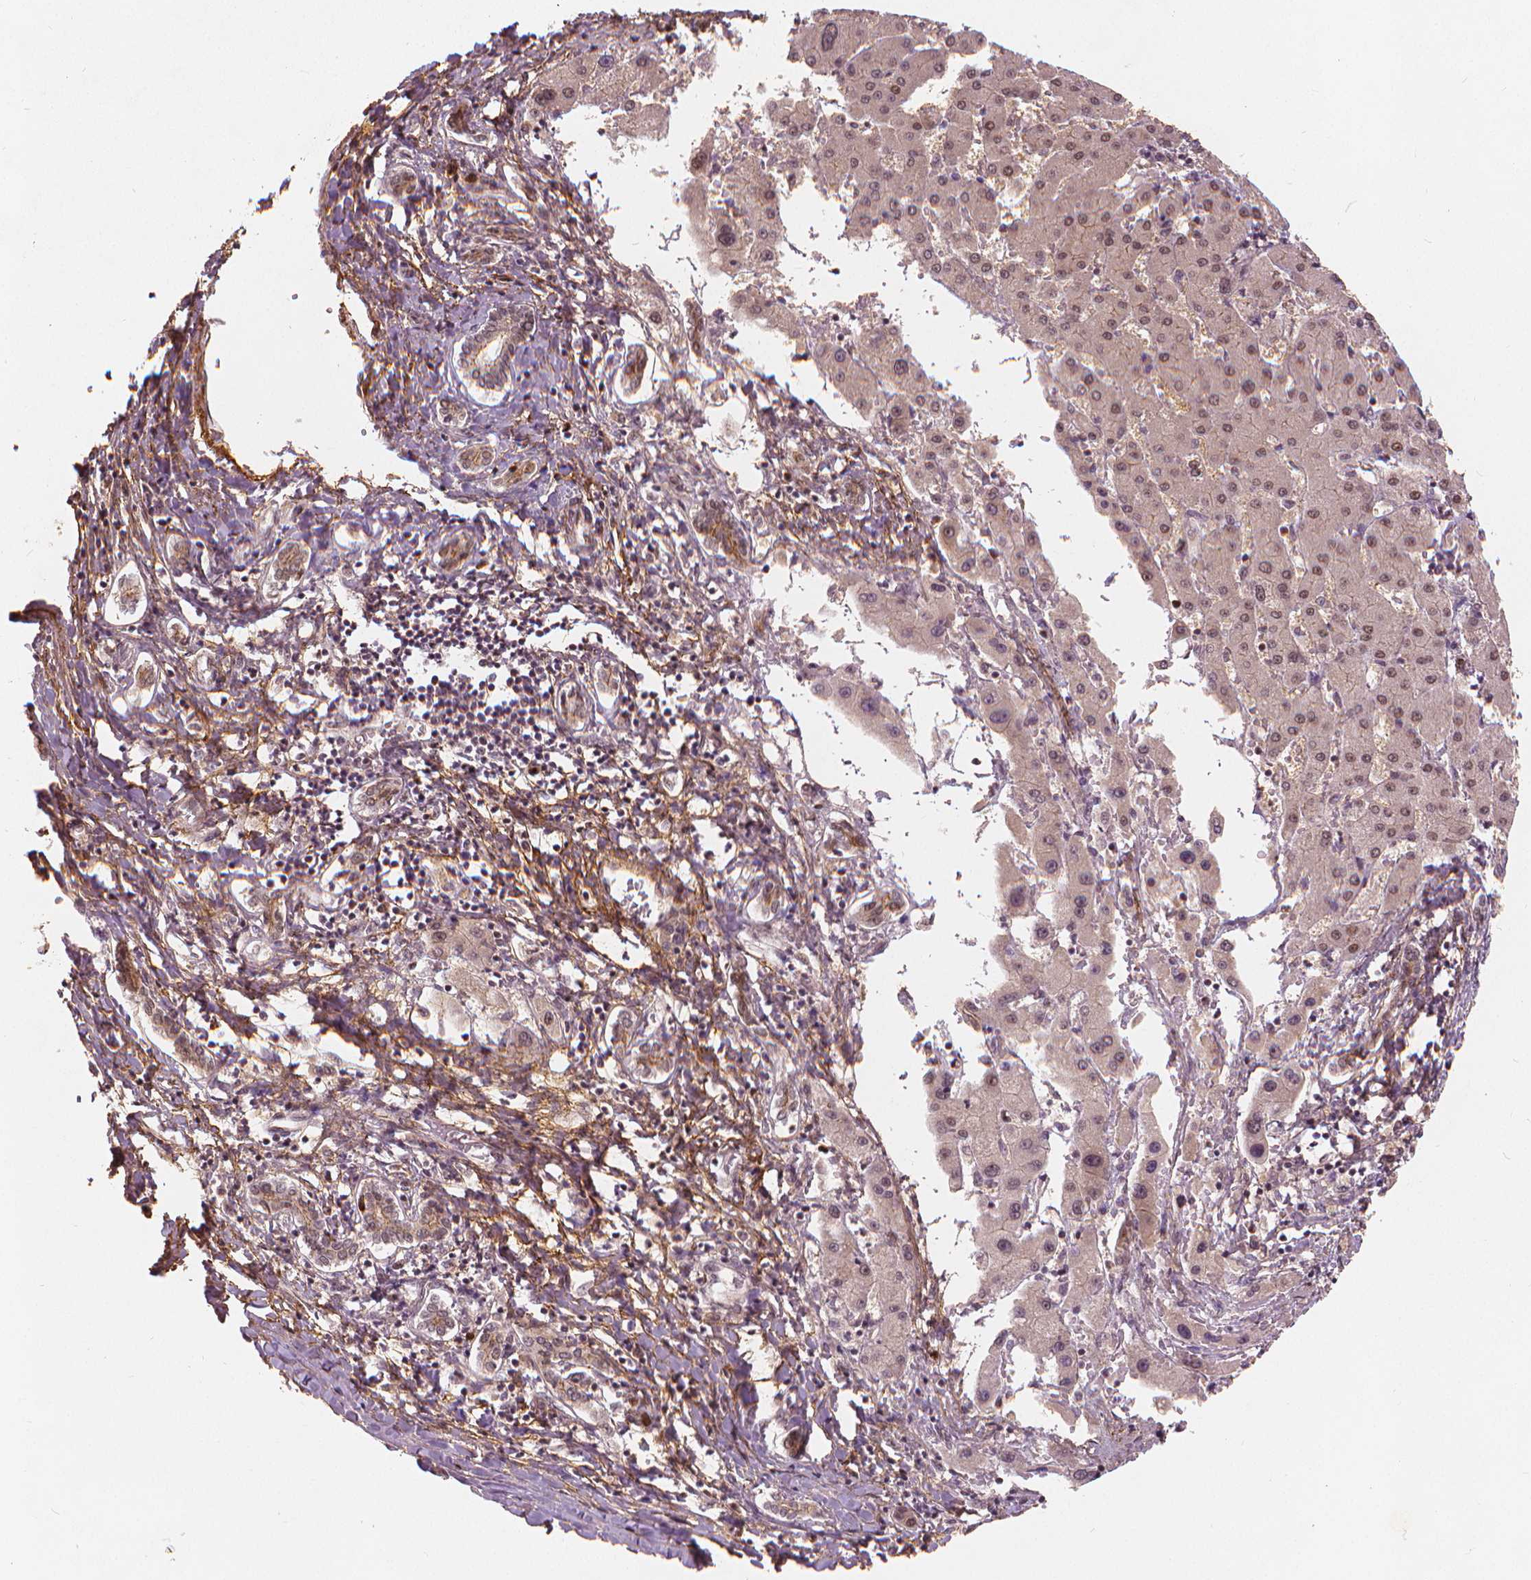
{"staining": {"intensity": "moderate", "quantity": "<25%", "location": "nuclear"}, "tissue": "liver cancer", "cell_type": "Tumor cells", "image_type": "cancer", "snomed": [{"axis": "morphology", "description": "Carcinoma, Hepatocellular, NOS"}, {"axis": "topography", "description": "Liver"}], "caption": "A high-resolution micrograph shows IHC staining of liver hepatocellular carcinoma, which exhibits moderate nuclear positivity in about <25% of tumor cells.", "gene": "NSD2", "patient": {"sex": "male", "age": 40}}